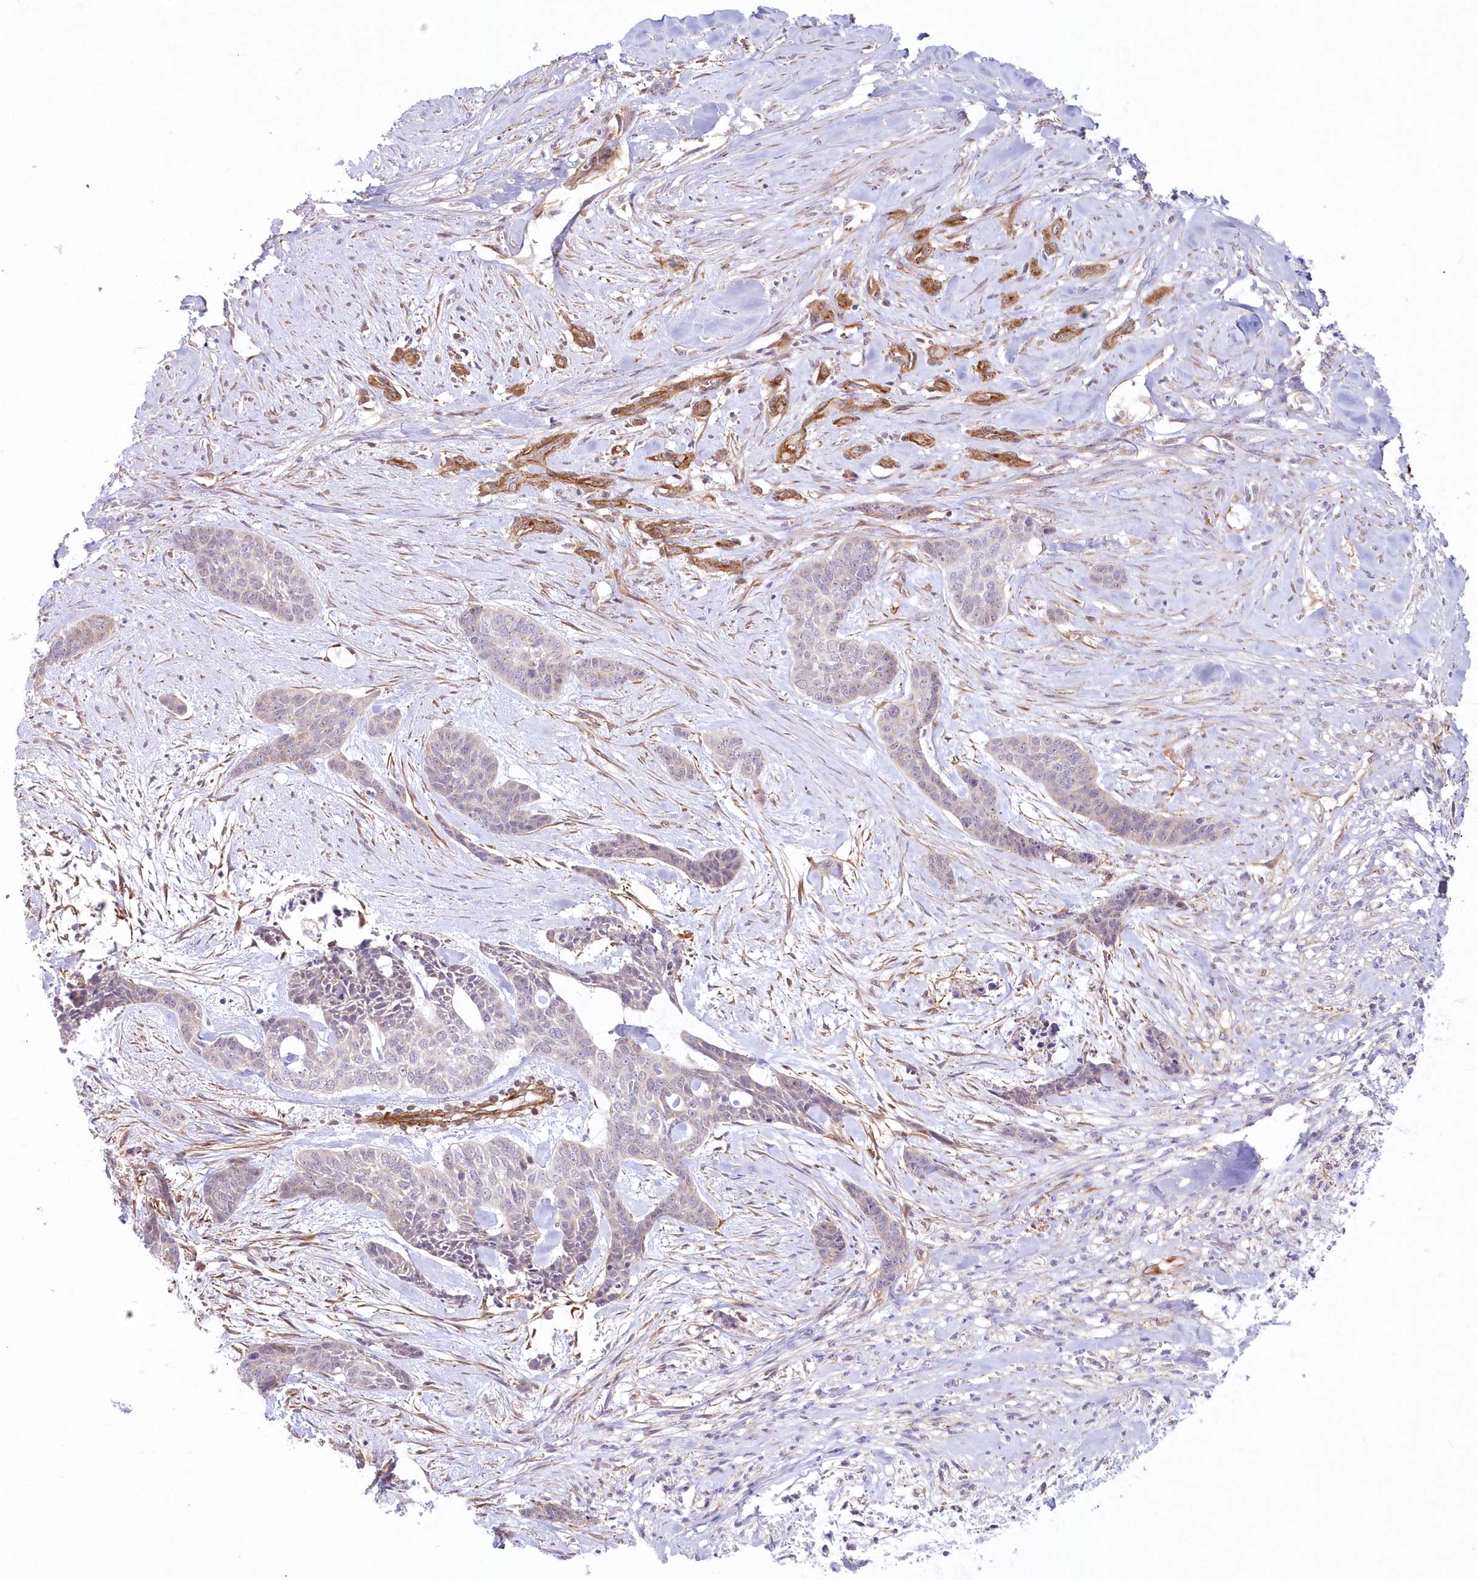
{"staining": {"intensity": "negative", "quantity": "none", "location": "none"}, "tissue": "skin cancer", "cell_type": "Tumor cells", "image_type": "cancer", "snomed": [{"axis": "morphology", "description": "Basal cell carcinoma"}, {"axis": "topography", "description": "Skin"}], "caption": "Immunohistochemical staining of human skin basal cell carcinoma reveals no significant expression in tumor cells.", "gene": "AFAP1L2", "patient": {"sex": "female", "age": 64}}